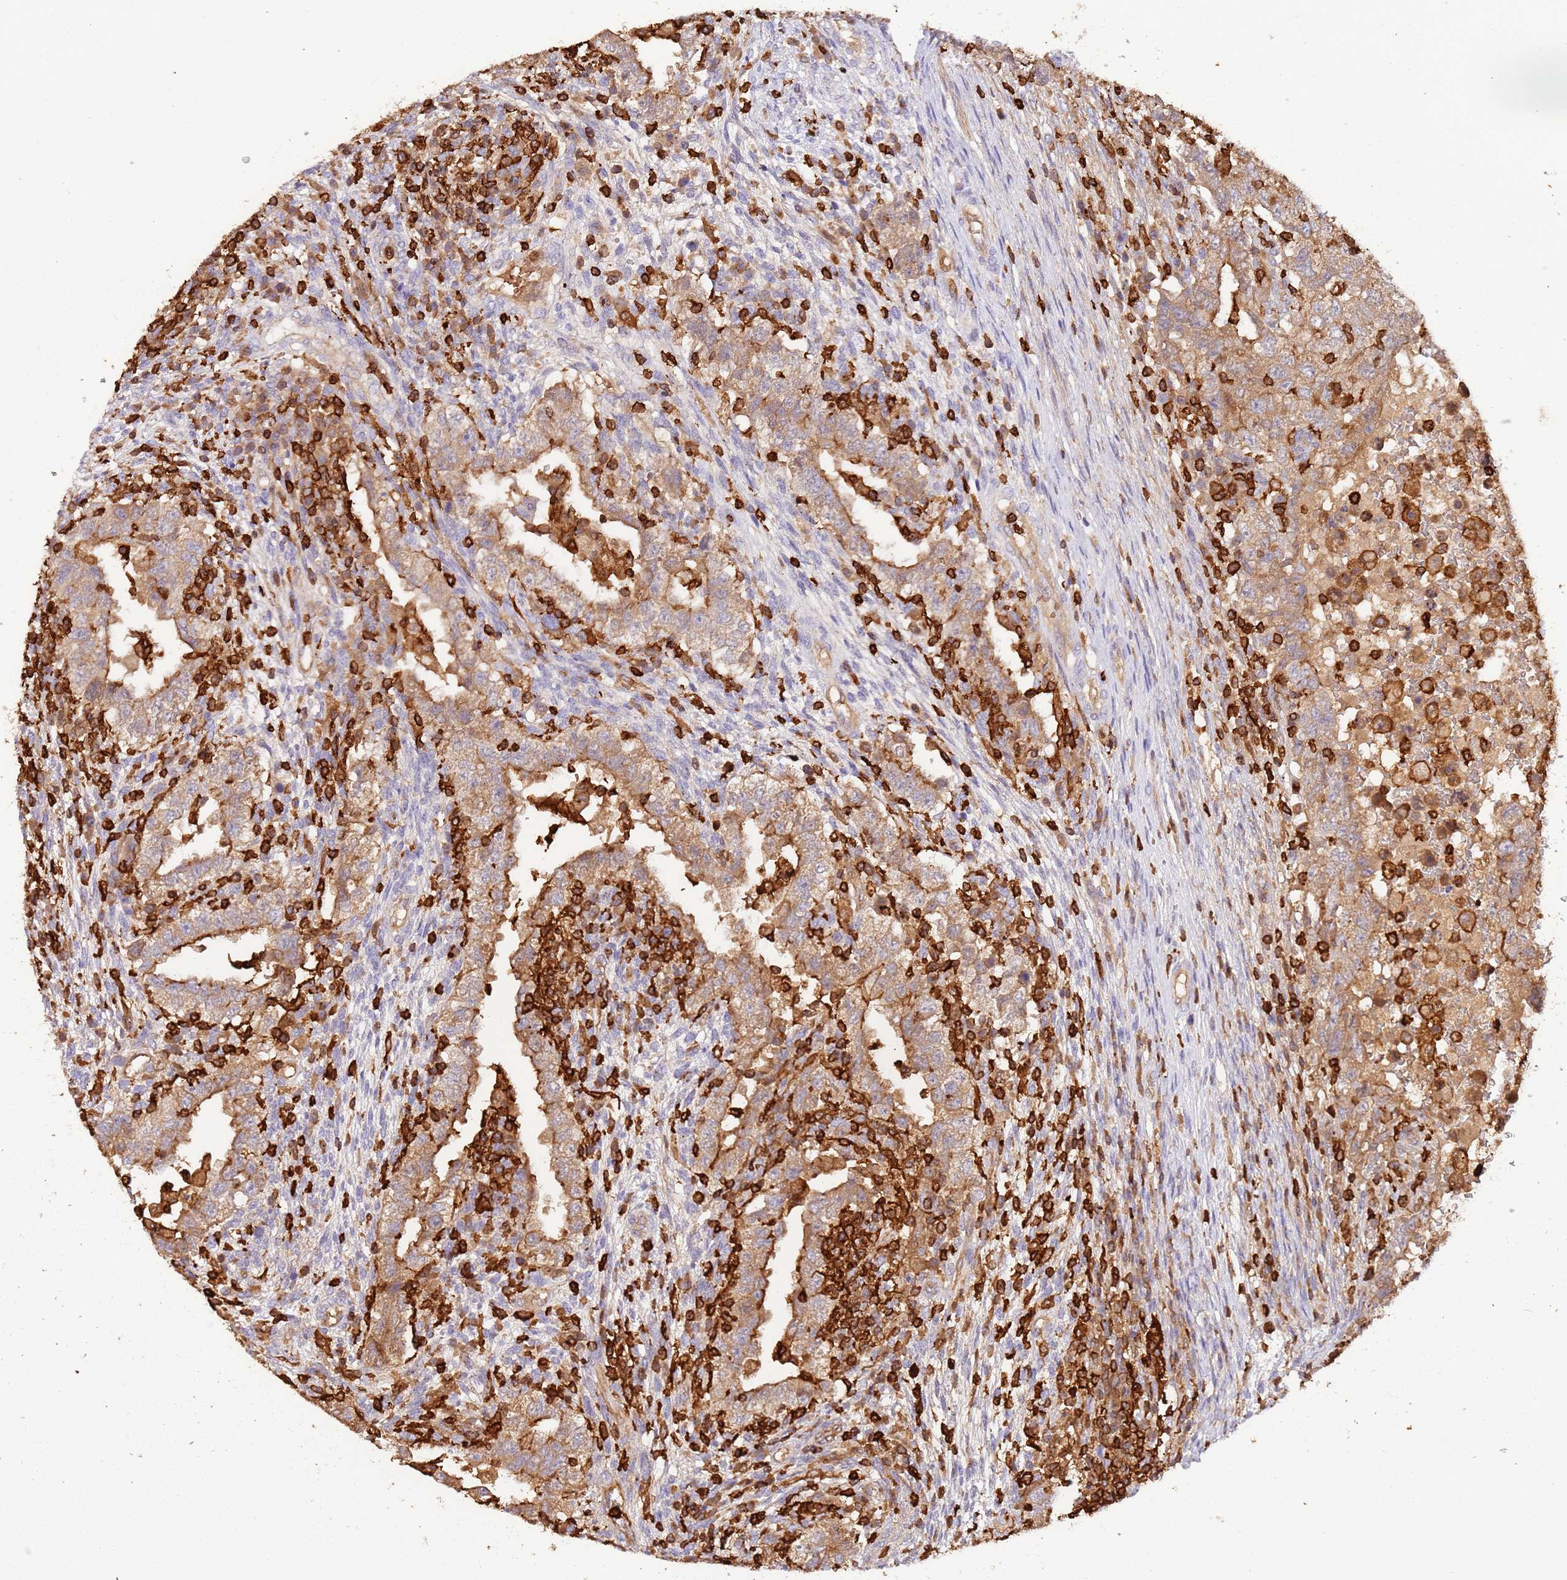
{"staining": {"intensity": "moderate", "quantity": ">75%", "location": "cytoplasmic/membranous"}, "tissue": "testis cancer", "cell_type": "Tumor cells", "image_type": "cancer", "snomed": [{"axis": "morphology", "description": "Carcinoma, Embryonal, NOS"}, {"axis": "topography", "description": "Testis"}], "caption": "Embryonal carcinoma (testis) was stained to show a protein in brown. There is medium levels of moderate cytoplasmic/membranous staining in approximately >75% of tumor cells. Immunohistochemistry stains the protein in brown and the nuclei are stained blue.", "gene": "OR6P1", "patient": {"sex": "male", "age": 26}}